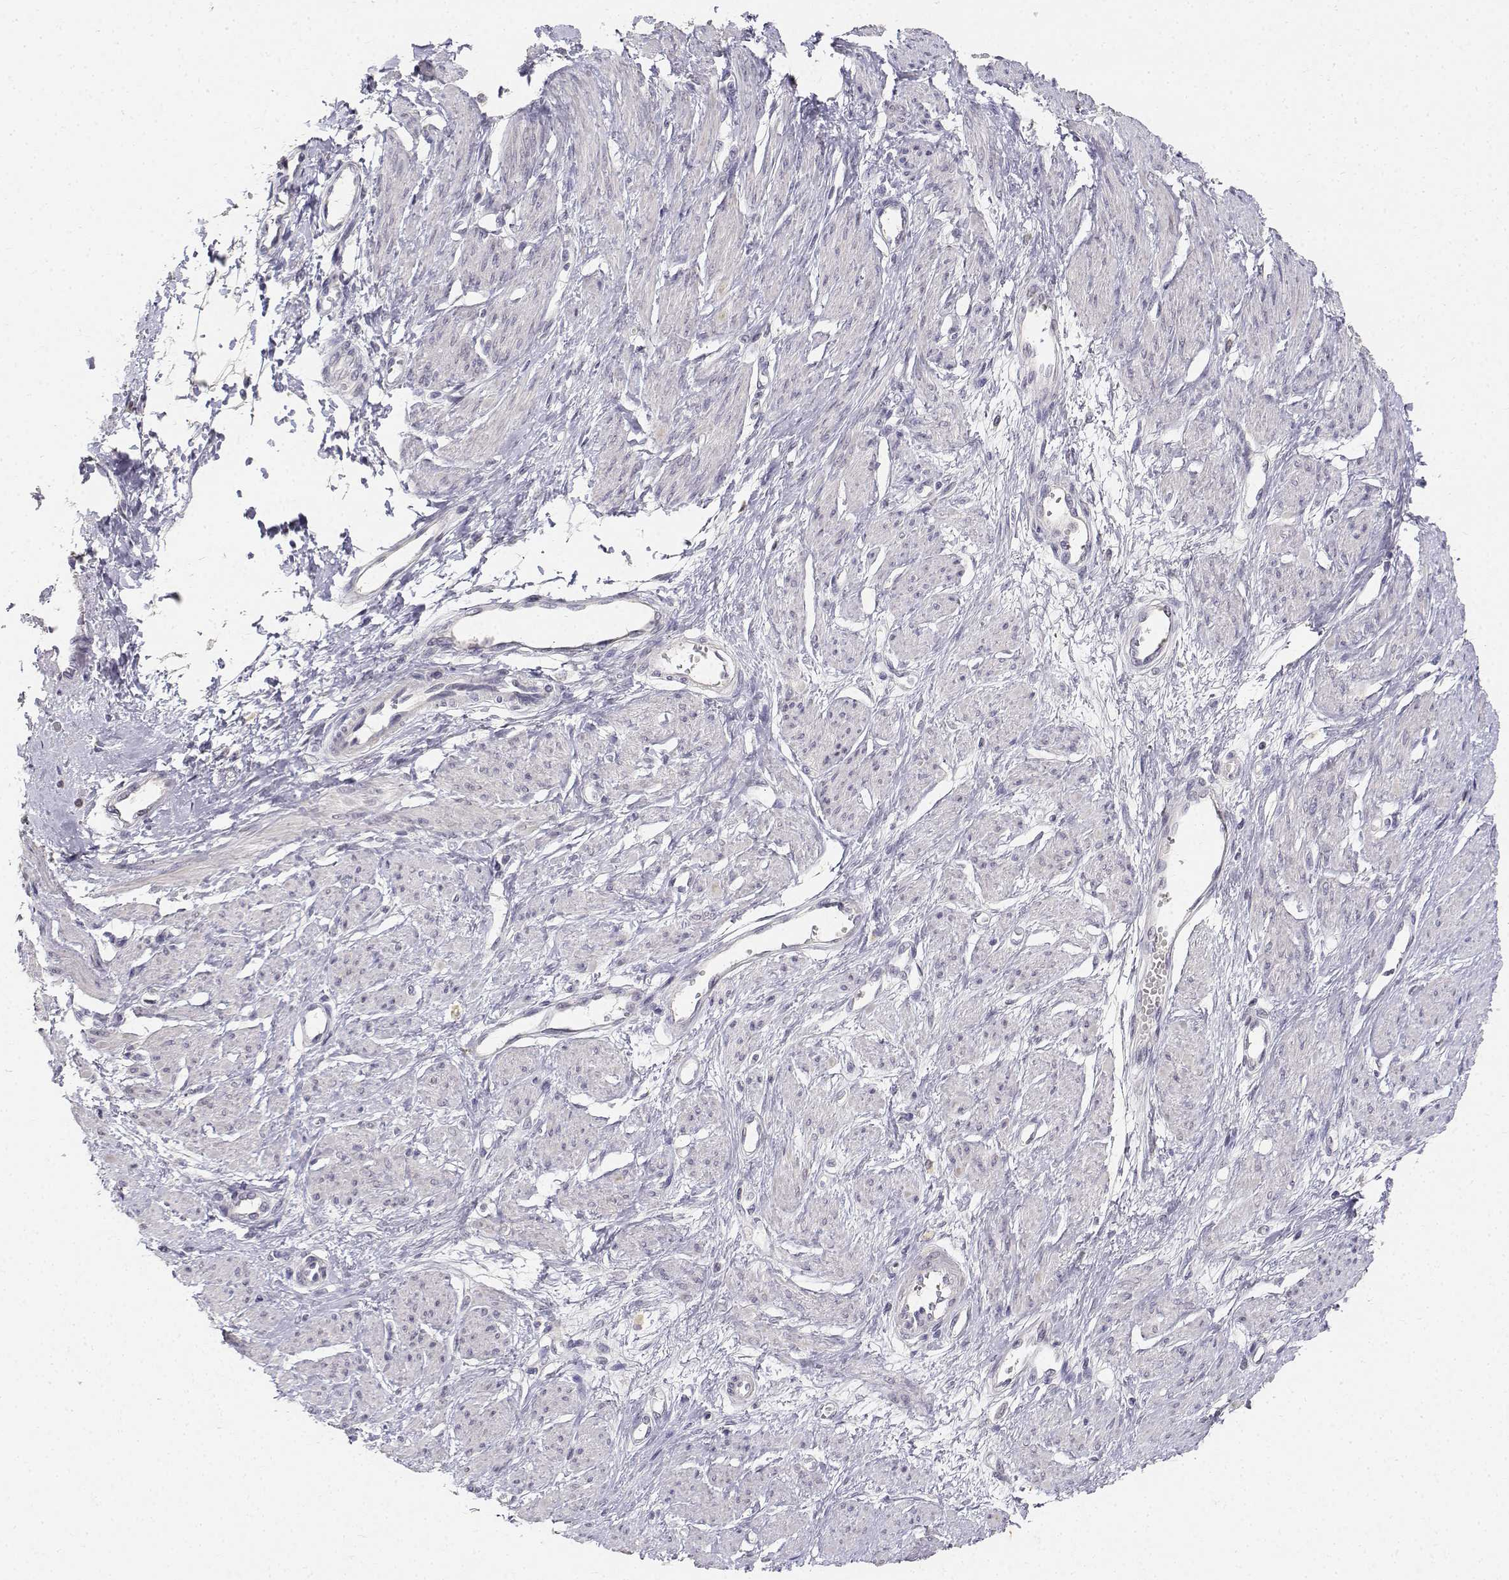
{"staining": {"intensity": "negative", "quantity": "none", "location": "none"}, "tissue": "smooth muscle", "cell_type": "Smooth muscle cells", "image_type": "normal", "snomed": [{"axis": "morphology", "description": "Normal tissue, NOS"}, {"axis": "topography", "description": "Smooth muscle"}, {"axis": "topography", "description": "Uterus"}], "caption": "High power microscopy photomicrograph of an IHC photomicrograph of normal smooth muscle, revealing no significant staining in smooth muscle cells. (Brightfield microscopy of DAB immunohistochemistry (IHC) at high magnification).", "gene": "PAEP", "patient": {"sex": "female", "age": 39}}